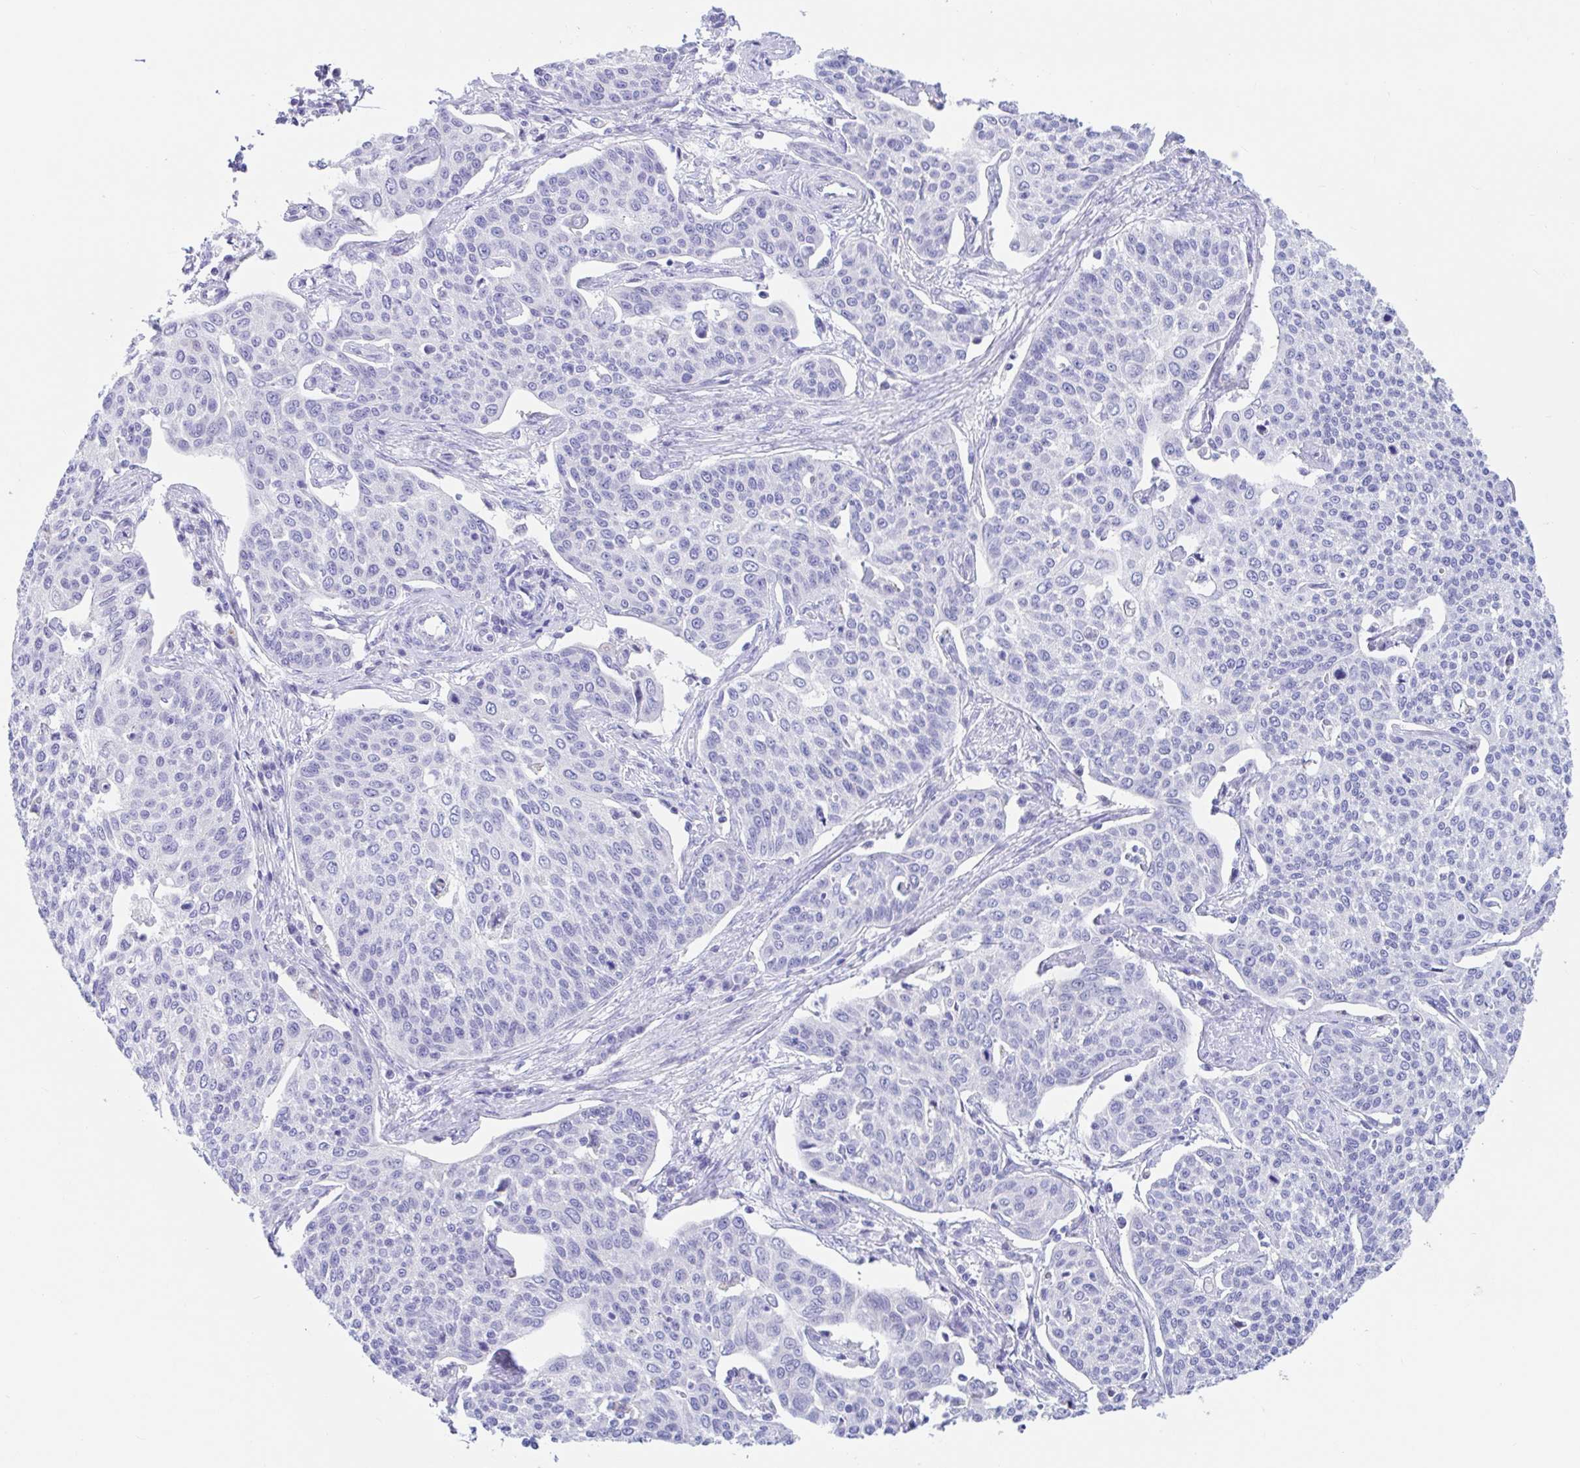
{"staining": {"intensity": "negative", "quantity": "none", "location": "none"}, "tissue": "cervical cancer", "cell_type": "Tumor cells", "image_type": "cancer", "snomed": [{"axis": "morphology", "description": "Squamous cell carcinoma, NOS"}, {"axis": "topography", "description": "Cervix"}], "caption": "Tumor cells are negative for brown protein staining in cervical cancer.", "gene": "OR6N2", "patient": {"sex": "female", "age": 34}}